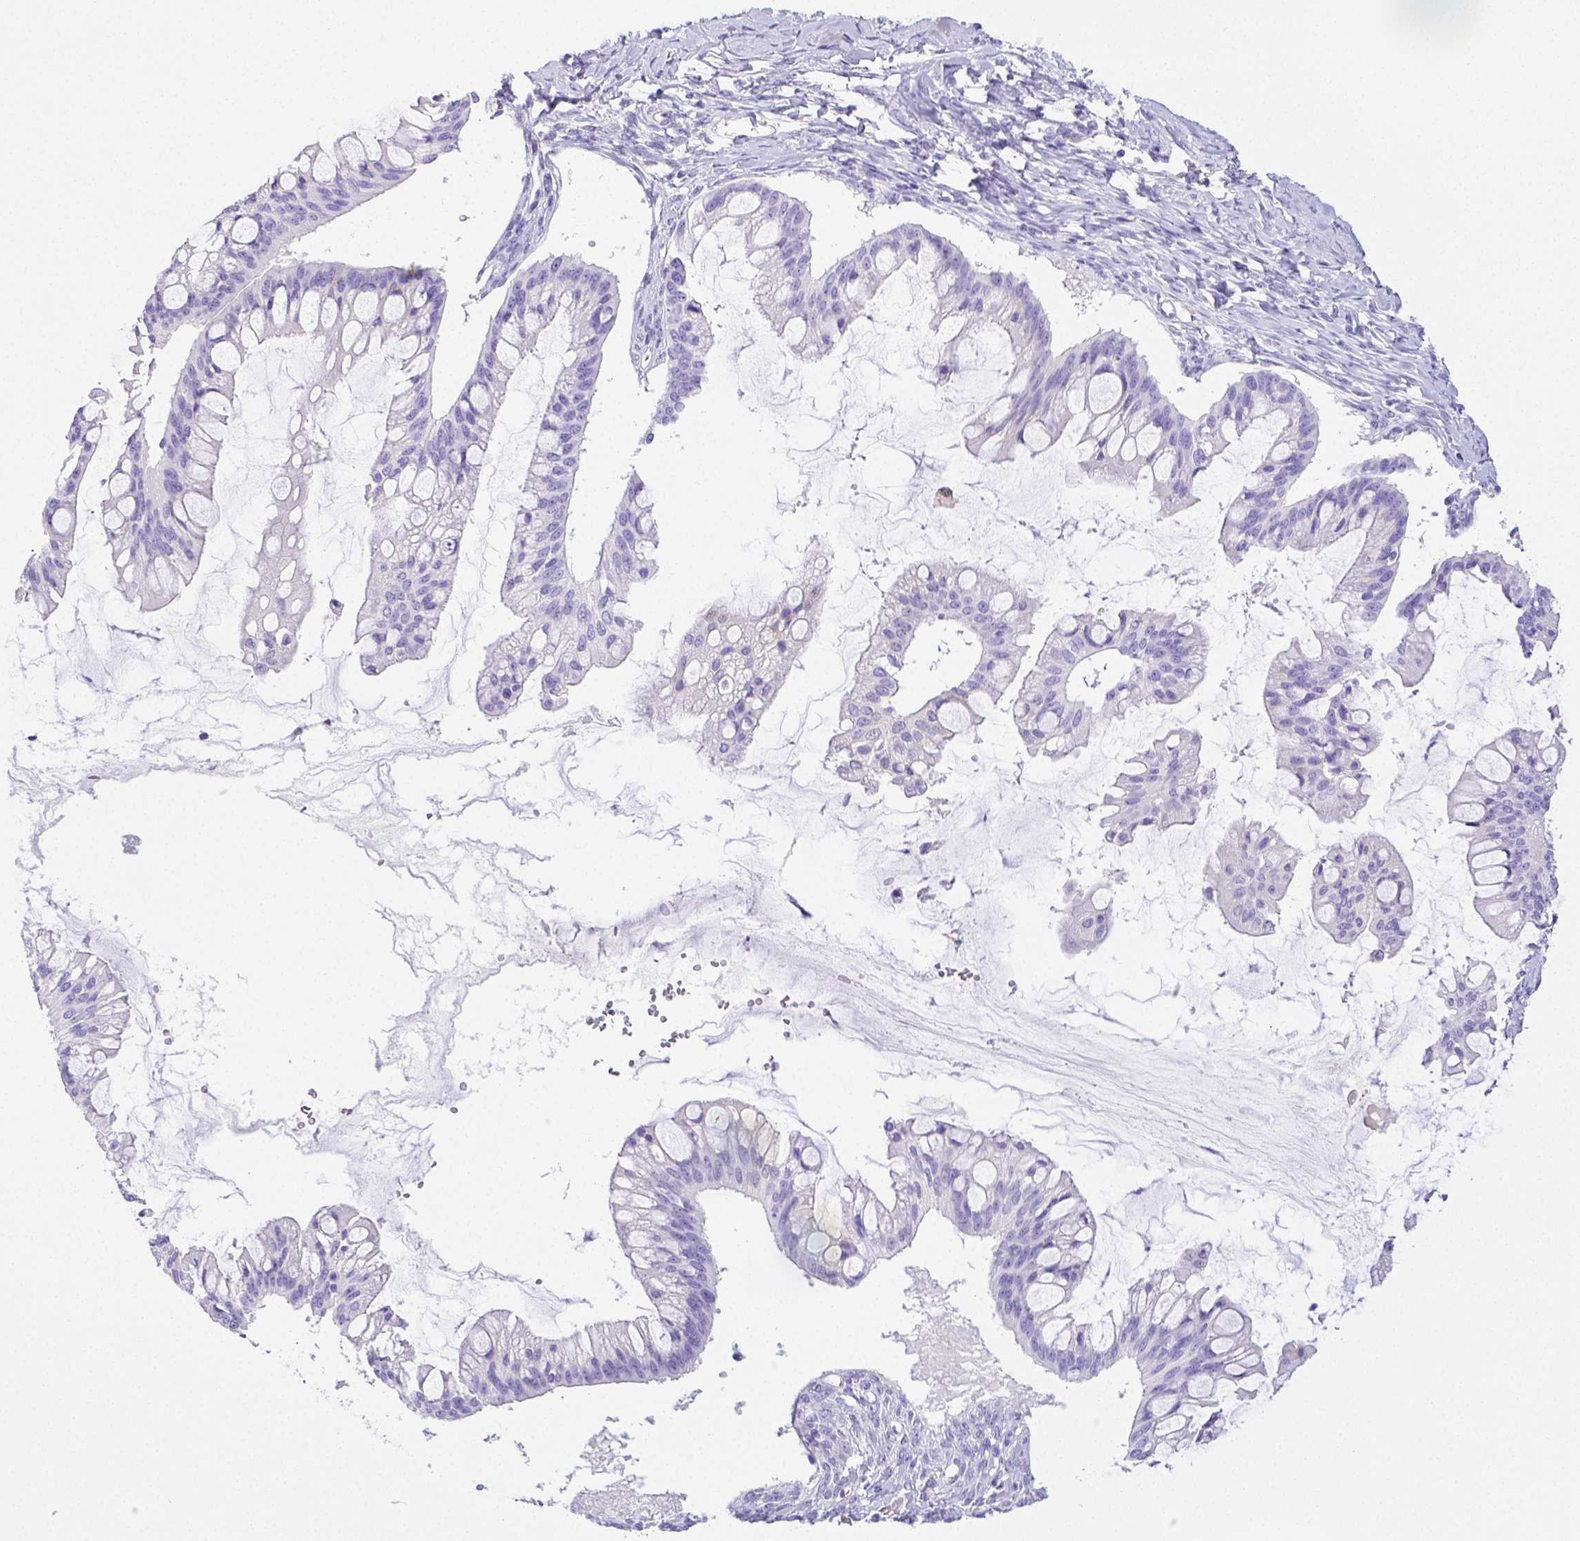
{"staining": {"intensity": "negative", "quantity": "none", "location": "none"}, "tissue": "ovarian cancer", "cell_type": "Tumor cells", "image_type": "cancer", "snomed": [{"axis": "morphology", "description": "Cystadenocarcinoma, mucinous, NOS"}, {"axis": "topography", "description": "Ovary"}], "caption": "Immunohistochemical staining of ovarian cancer (mucinous cystadenocarcinoma) shows no significant expression in tumor cells.", "gene": "ARHGAP36", "patient": {"sex": "female", "age": 73}}